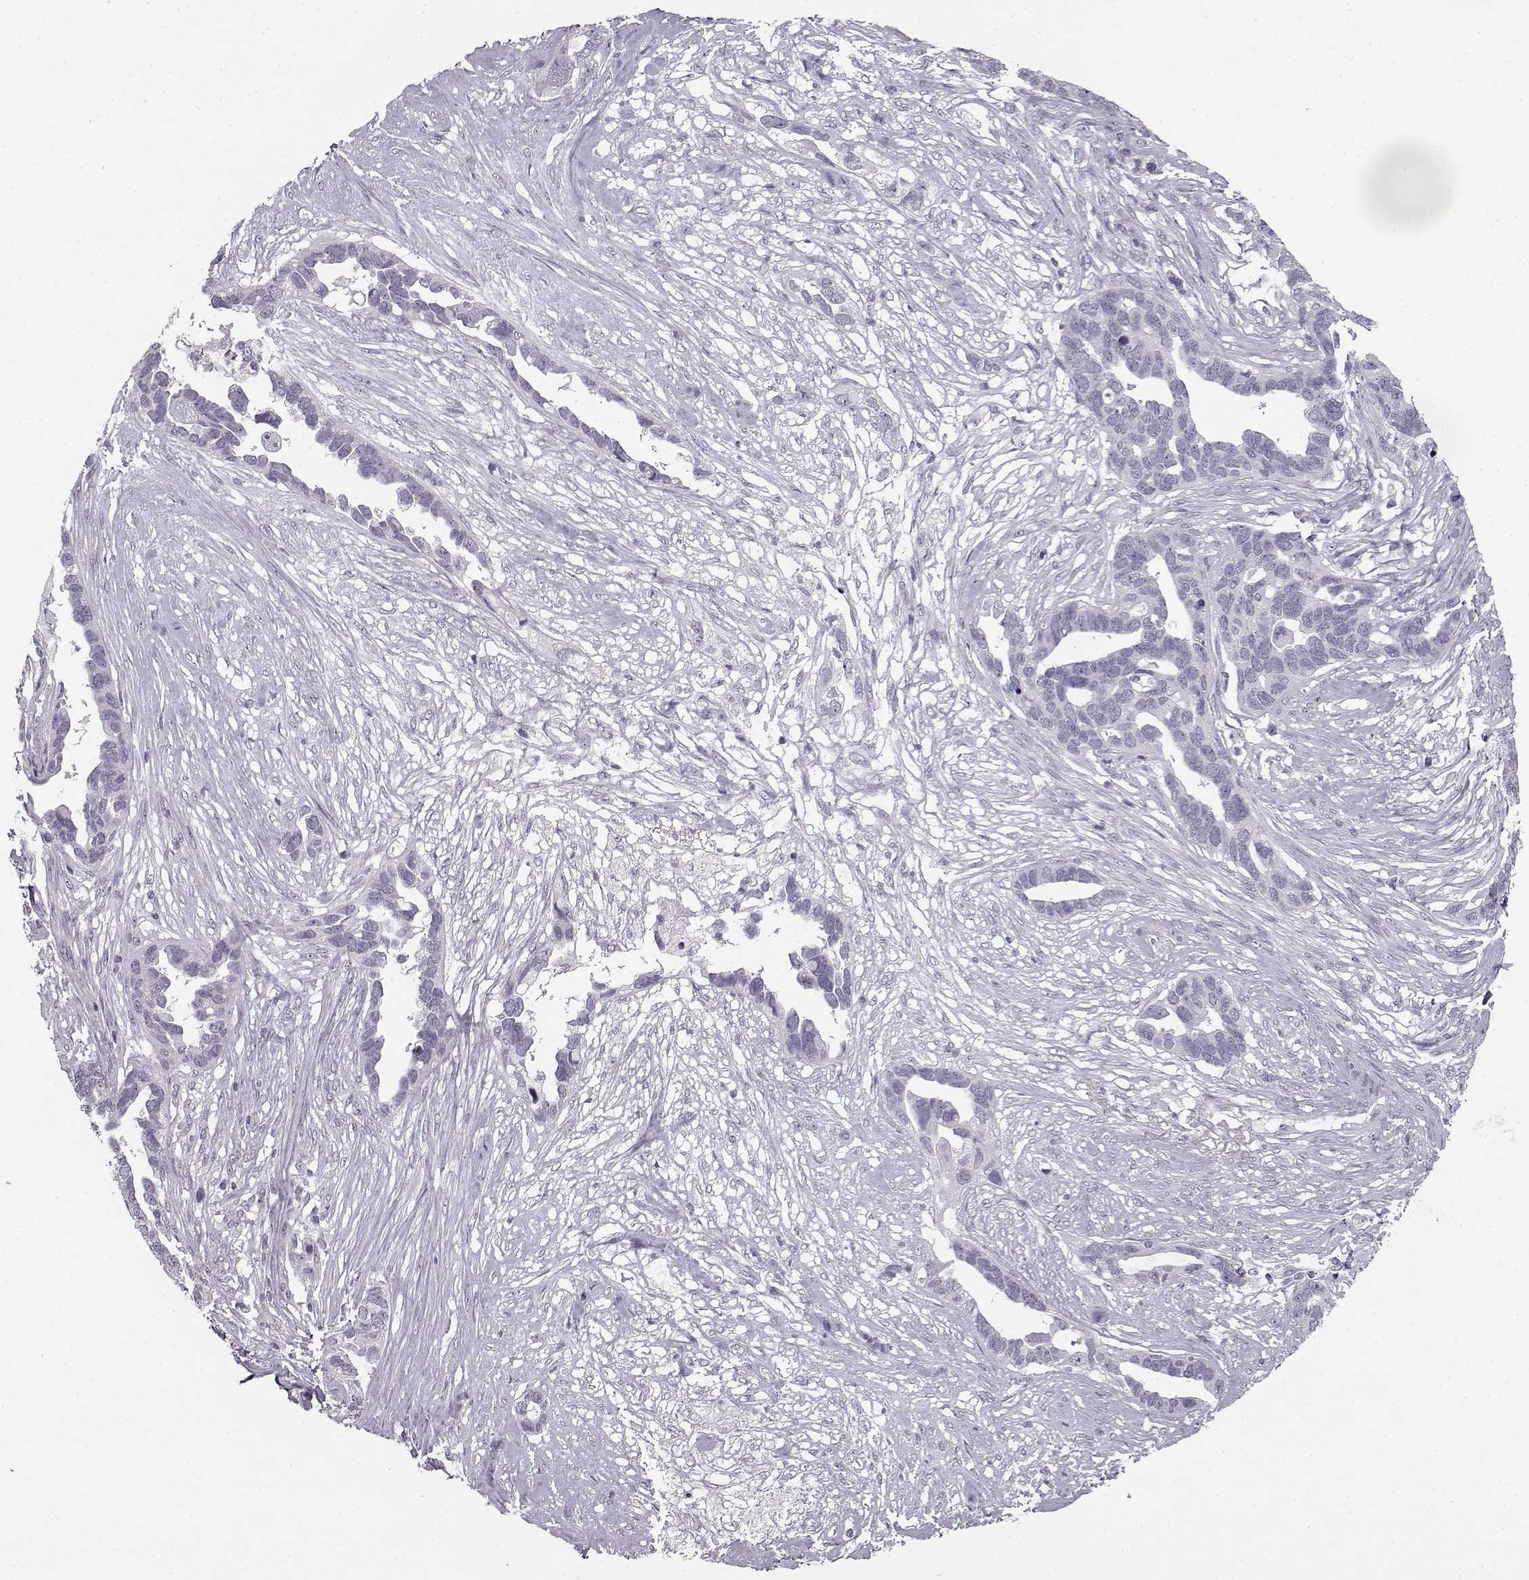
{"staining": {"intensity": "negative", "quantity": "none", "location": "none"}, "tissue": "ovarian cancer", "cell_type": "Tumor cells", "image_type": "cancer", "snomed": [{"axis": "morphology", "description": "Cystadenocarcinoma, serous, NOS"}, {"axis": "topography", "description": "Ovary"}], "caption": "Protein analysis of ovarian cancer demonstrates no significant staining in tumor cells.", "gene": "FSHB", "patient": {"sex": "female", "age": 54}}